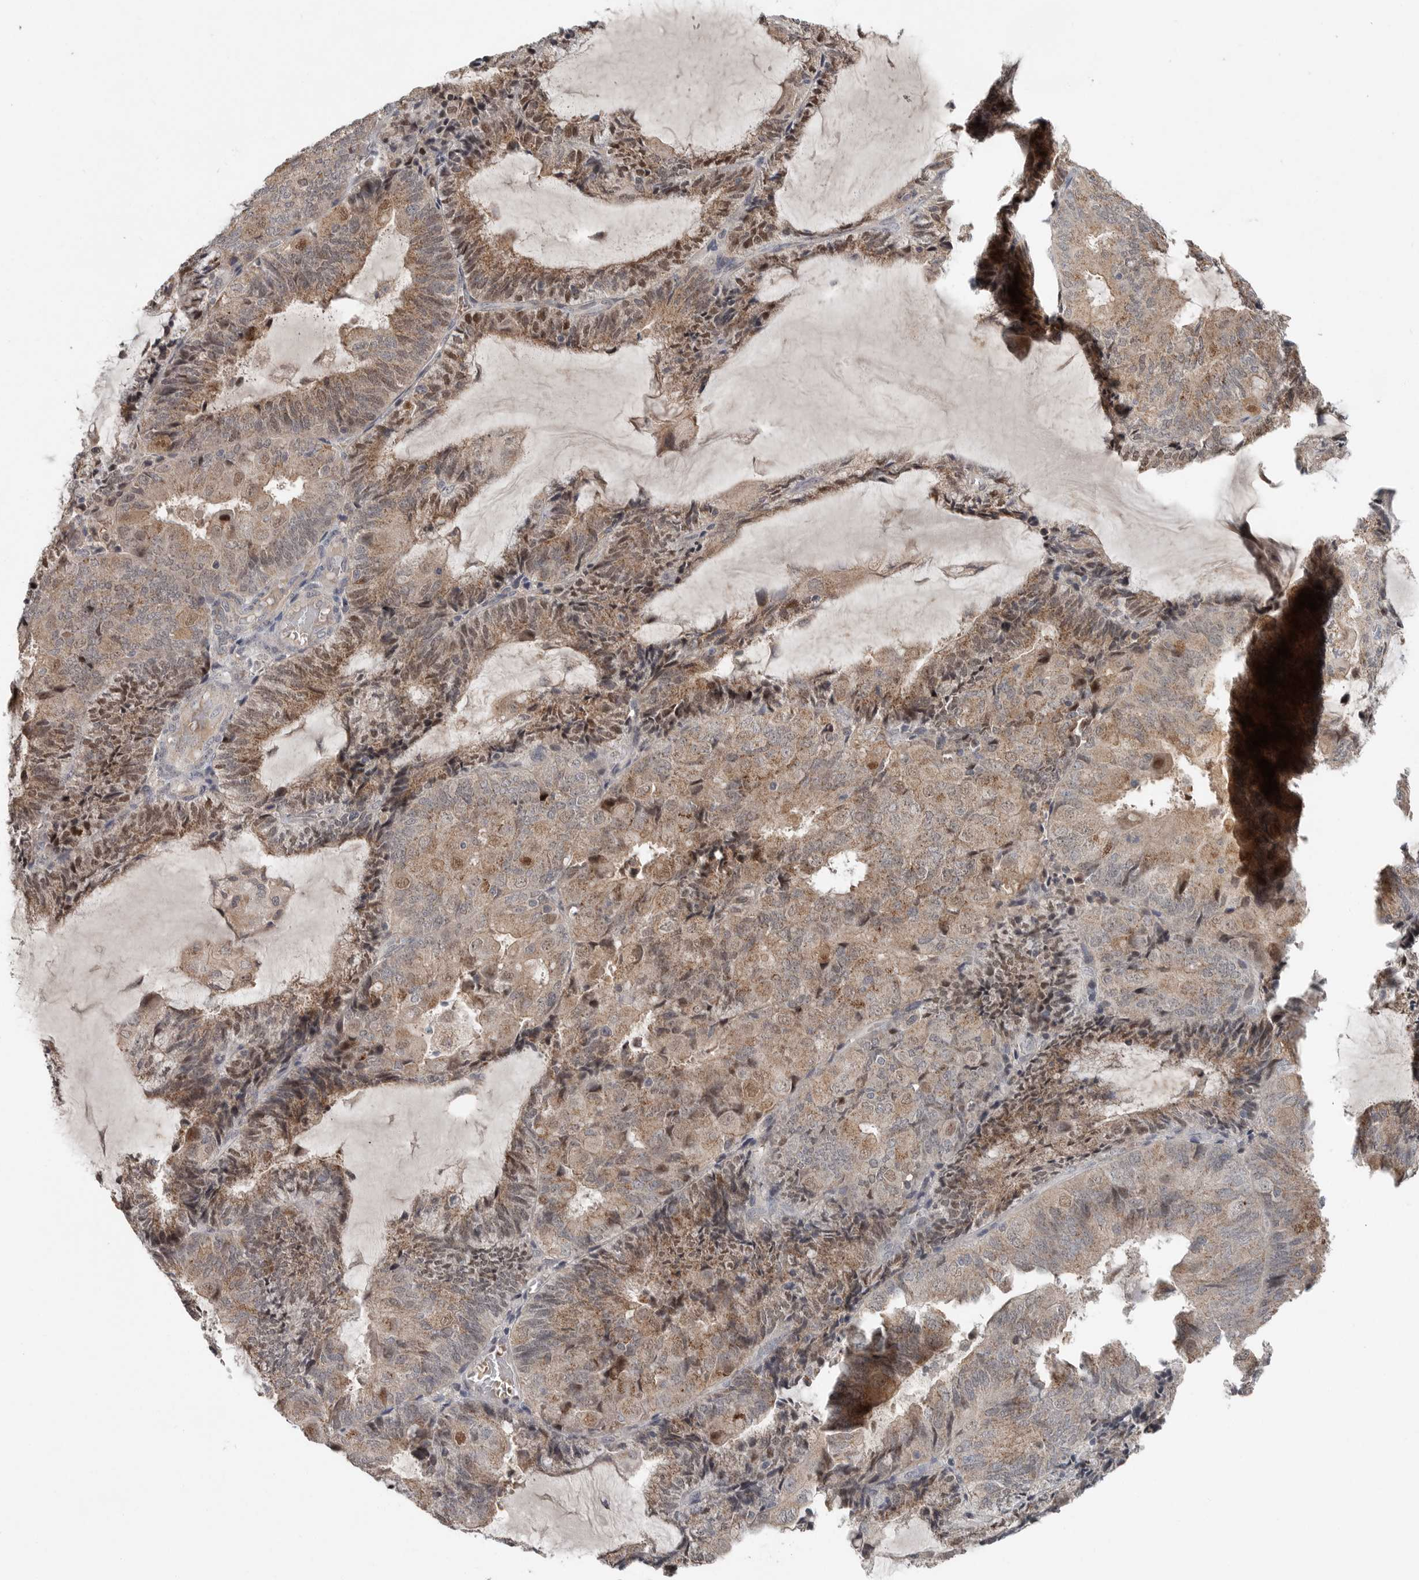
{"staining": {"intensity": "moderate", "quantity": ">75%", "location": "cytoplasmic/membranous,nuclear"}, "tissue": "endometrial cancer", "cell_type": "Tumor cells", "image_type": "cancer", "snomed": [{"axis": "morphology", "description": "Adenocarcinoma, NOS"}, {"axis": "topography", "description": "Endometrium"}], "caption": "Immunohistochemistry (IHC) (DAB (3,3'-diaminobenzidine)) staining of human endometrial adenocarcinoma shows moderate cytoplasmic/membranous and nuclear protein positivity in about >75% of tumor cells.", "gene": "SCP2", "patient": {"sex": "female", "age": 81}}